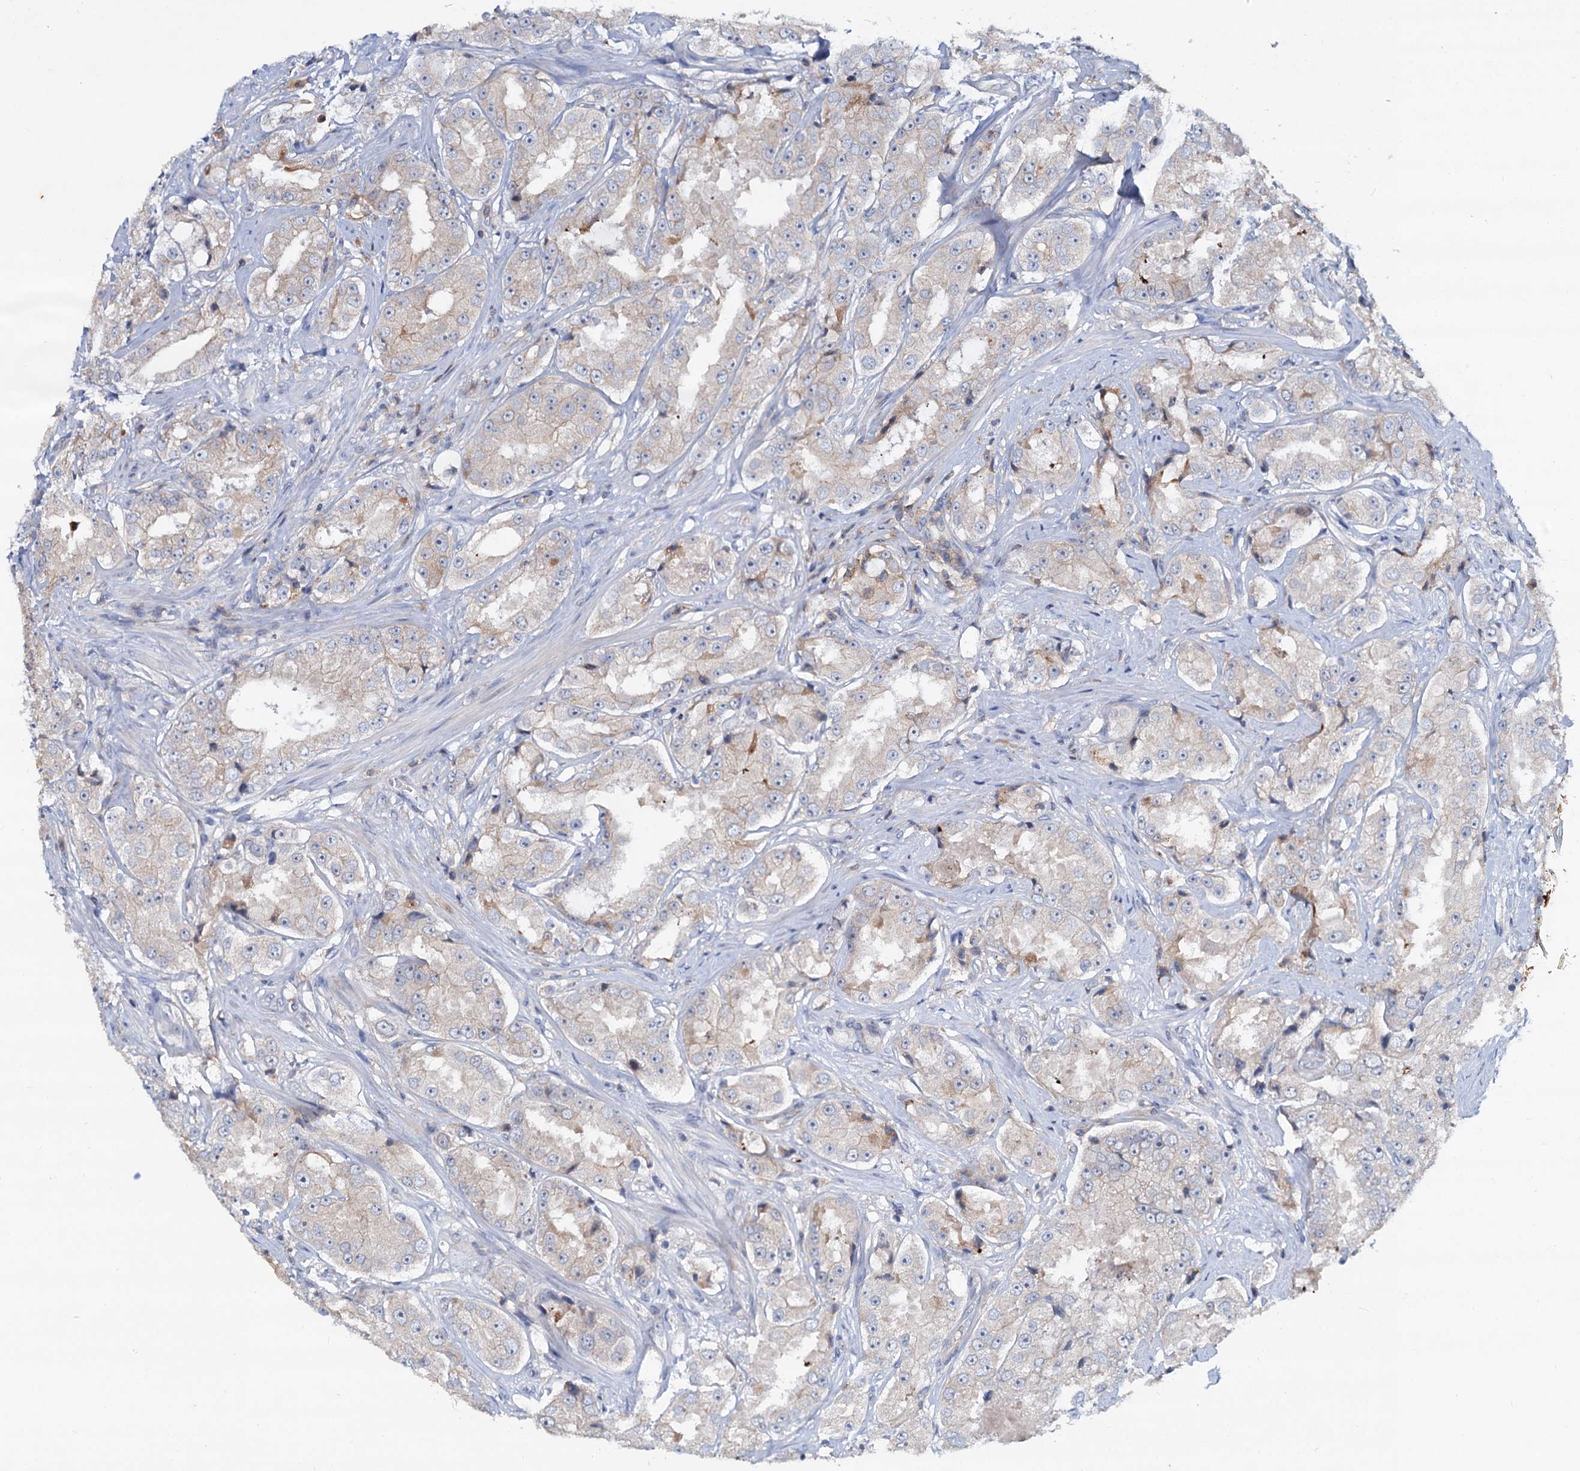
{"staining": {"intensity": "weak", "quantity": "<25%", "location": "cytoplasmic/membranous"}, "tissue": "prostate cancer", "cell_type": "Tumor cells", "image_type": "cancer", "snomed": [{"axis": "morphology", "description": "Adenocarcinoma, High grade"}, {"axis": "topography", "description": "Prostate"}], "caption": "Immunohistochemistry of human adenocarcinoma (high-grade) (prostate) displays no staining in tumor cells.", "gene": "LRCH4", "patient": {"sex": "male", "age": 73}}